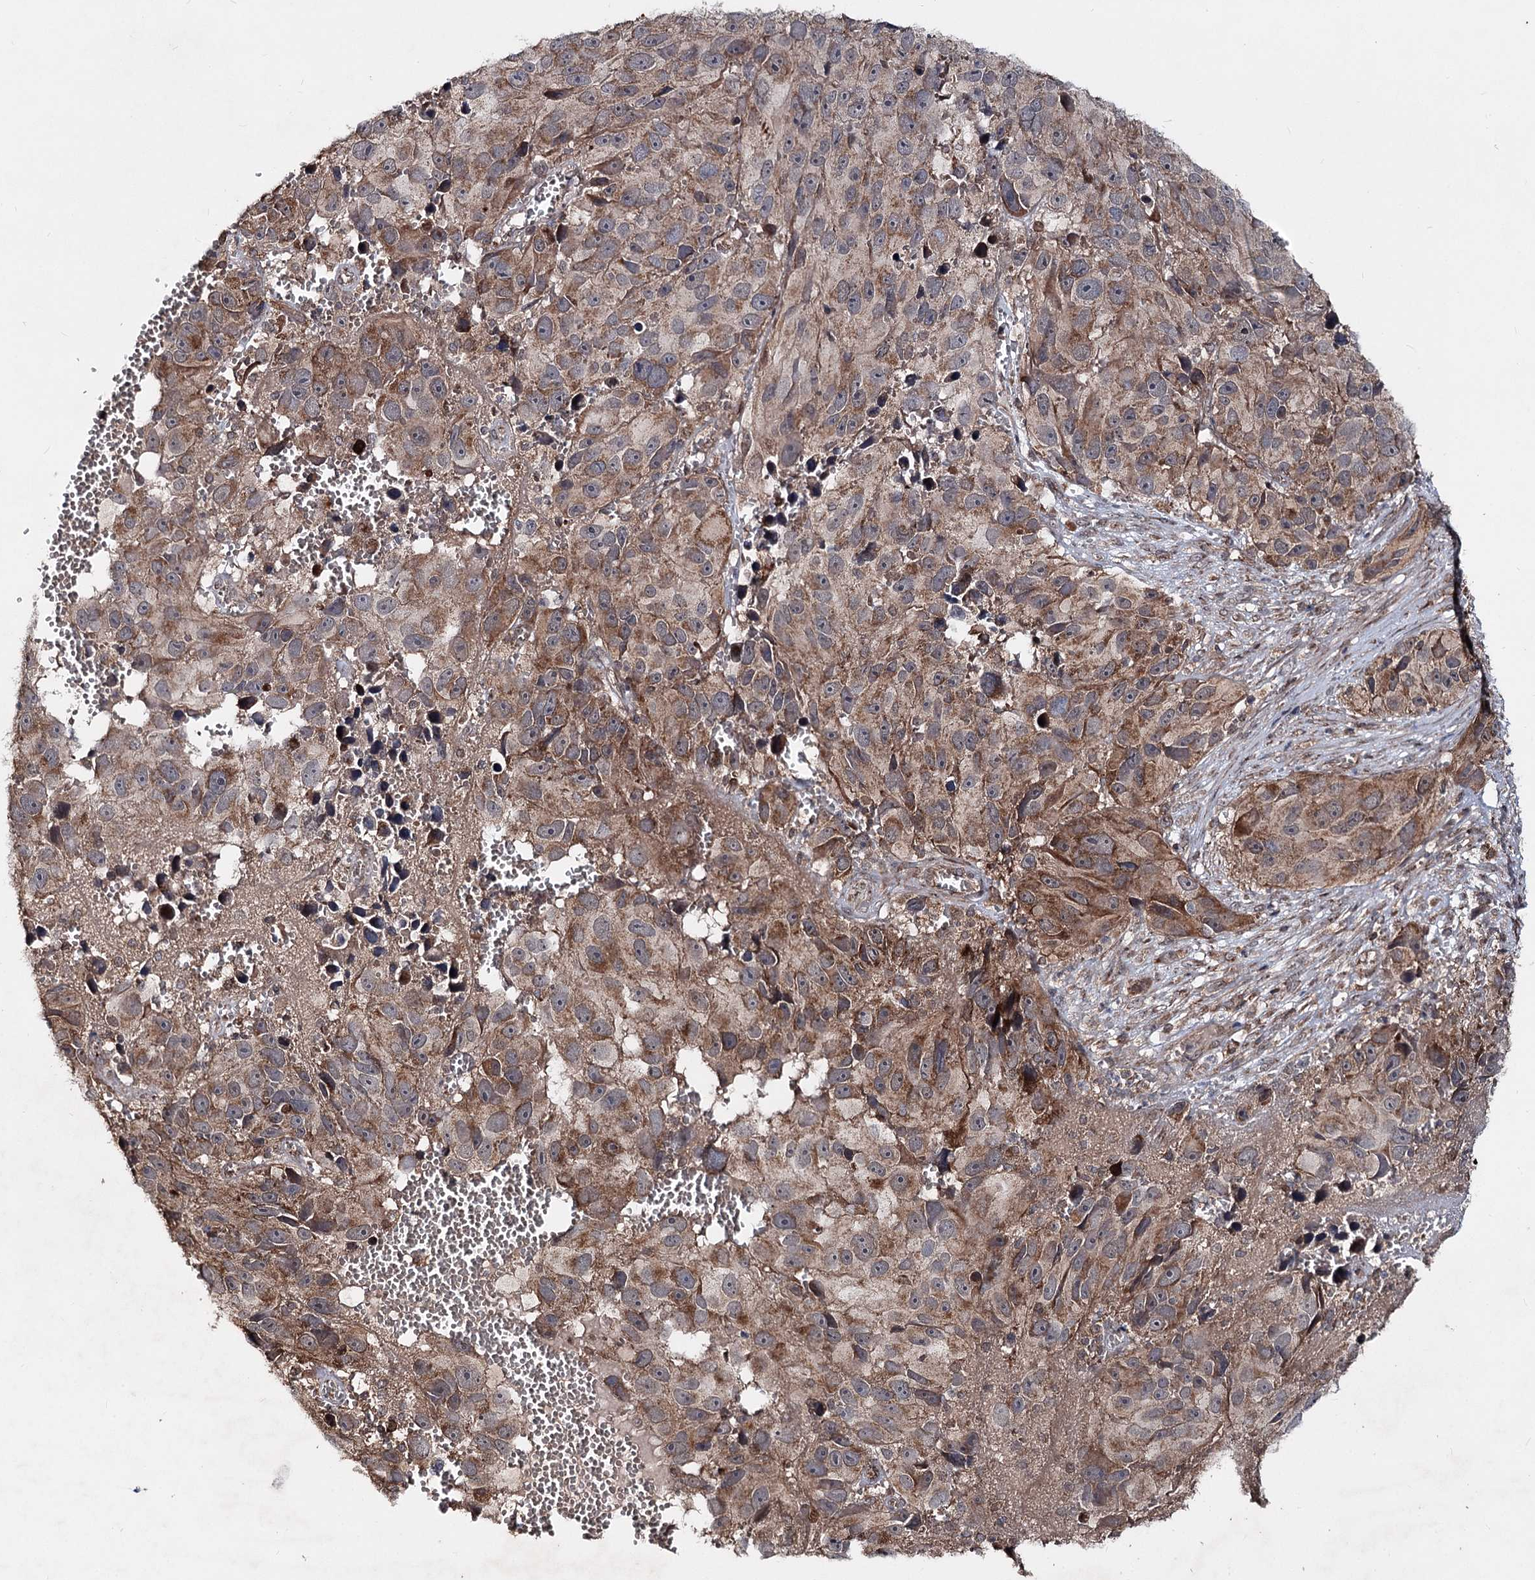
{"staining": {"intensity": "moderate", "quantity": ">75%", "location": "cytoplasmic/membranous"}, "tissue": "melanoma", "cell_type": "Tumor cells", "image_type": "cancer", "snomed": [{"axis": "morphology", "description": "Malignant melanoma, NOS"}, {"axis": "topography", "description": "Skin"}], "caption": "IHC of human malignant melanoma shows medium levels of moderate cytoplasmic/membranous staining in about >75% of tumor cells. Using DAB (3,3'-diaminobenzidine) (brown) and hematoxylin (blue) stains, captured at high magnification using brightfield microscopy.", "gene": "MINDY3", "patient": {"sex": "male", "age": 84}}